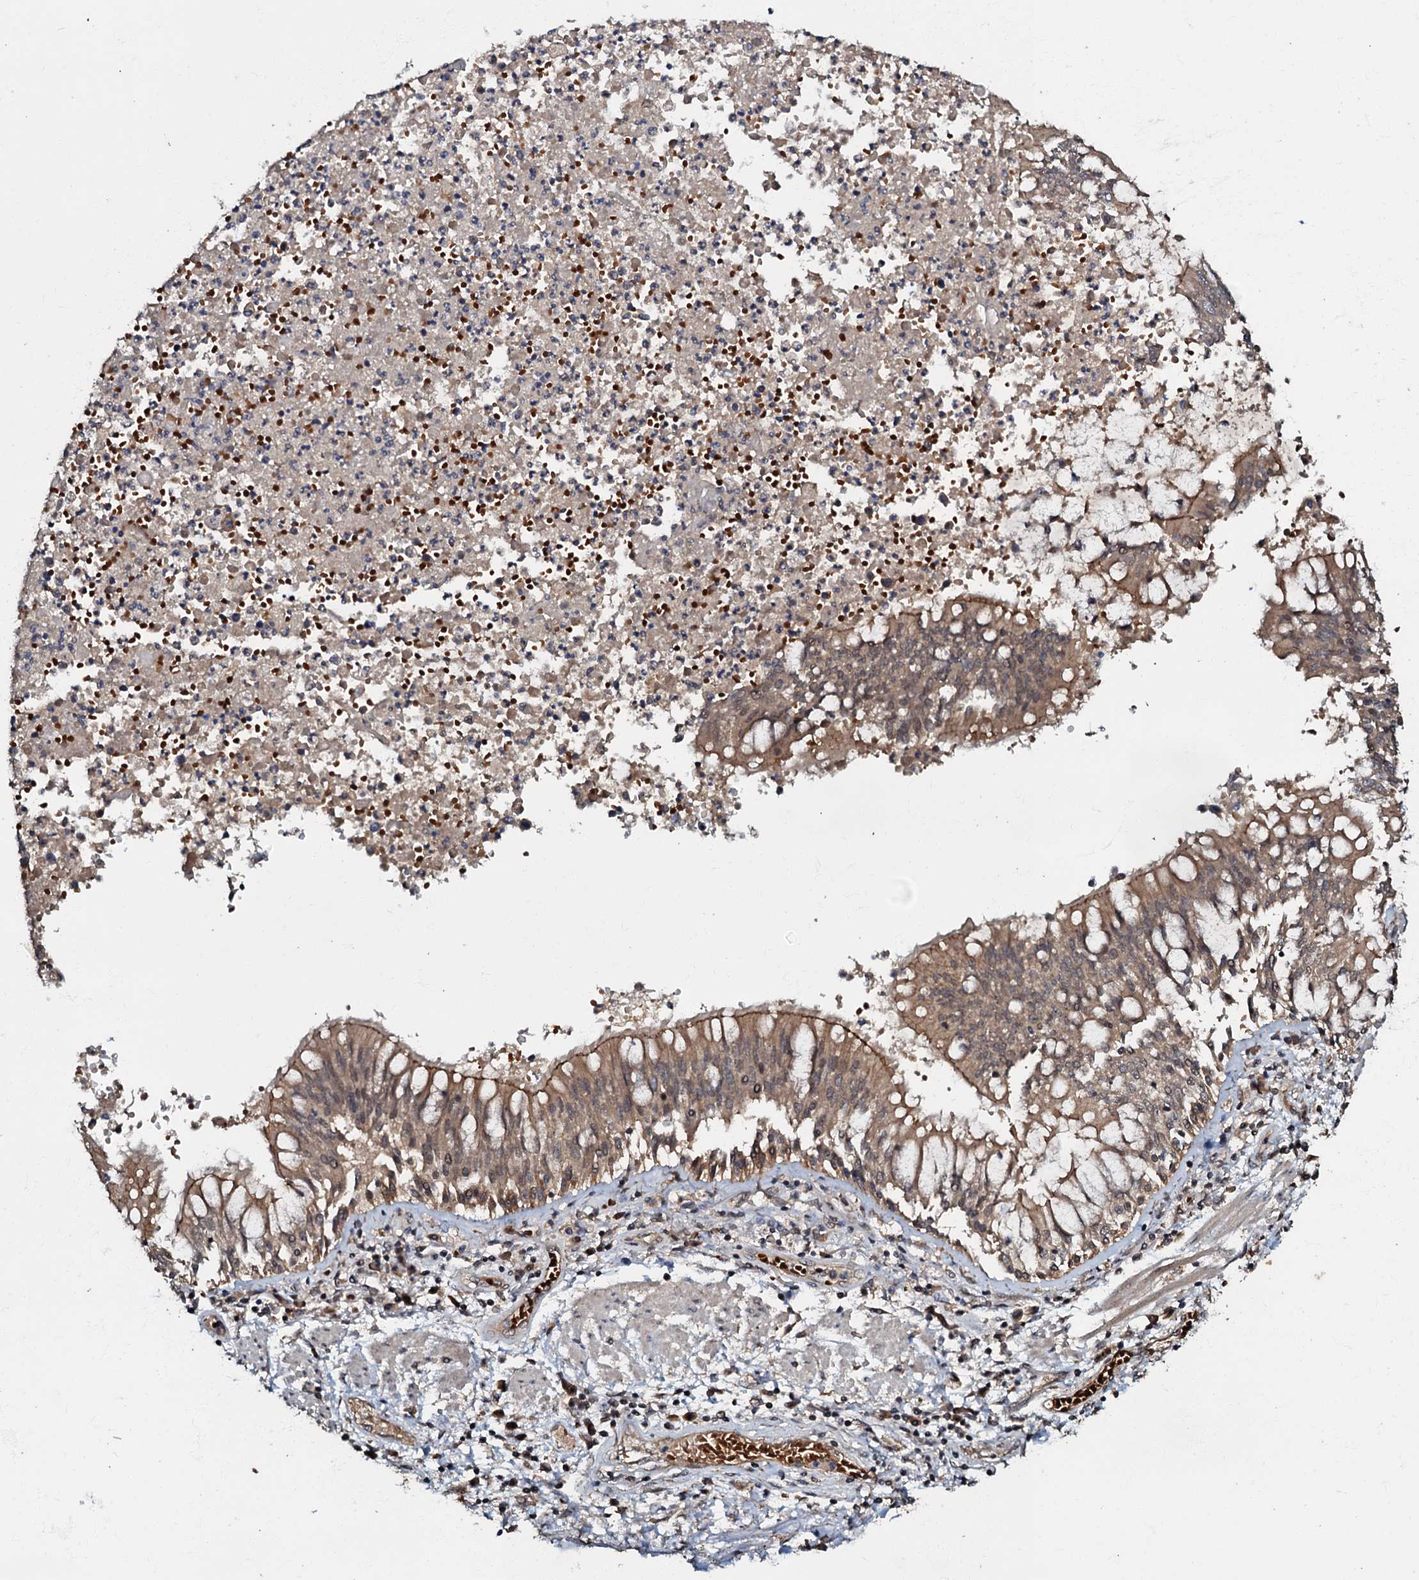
{"staining": {"intensity": "moderate", "quantity": "25%-75%", "location": "nuclear"}, "tissue": "adipose tissue", "cell_type": "Adipocytes", "image_type": "normal", "snomed": [{"axis": "morphology", "description": "Normal tissue, NOS"}, {"axis": "topography", "description": "Cartilage tissue"}, {"axis": "topography", "description": "Bronchus"}, {"axis": "topography", "description": "Lung"}, {"axis": "topography", "description": "Peripheral nerve tissue"}], "caption": "Adipose tissue stained for a protein (brown) shows moderate nuclear positive positivity in approximately 25%-75% of adipocytes.", "gene": "MANSC4", "patient": {"sex": "female", "age": 49}}